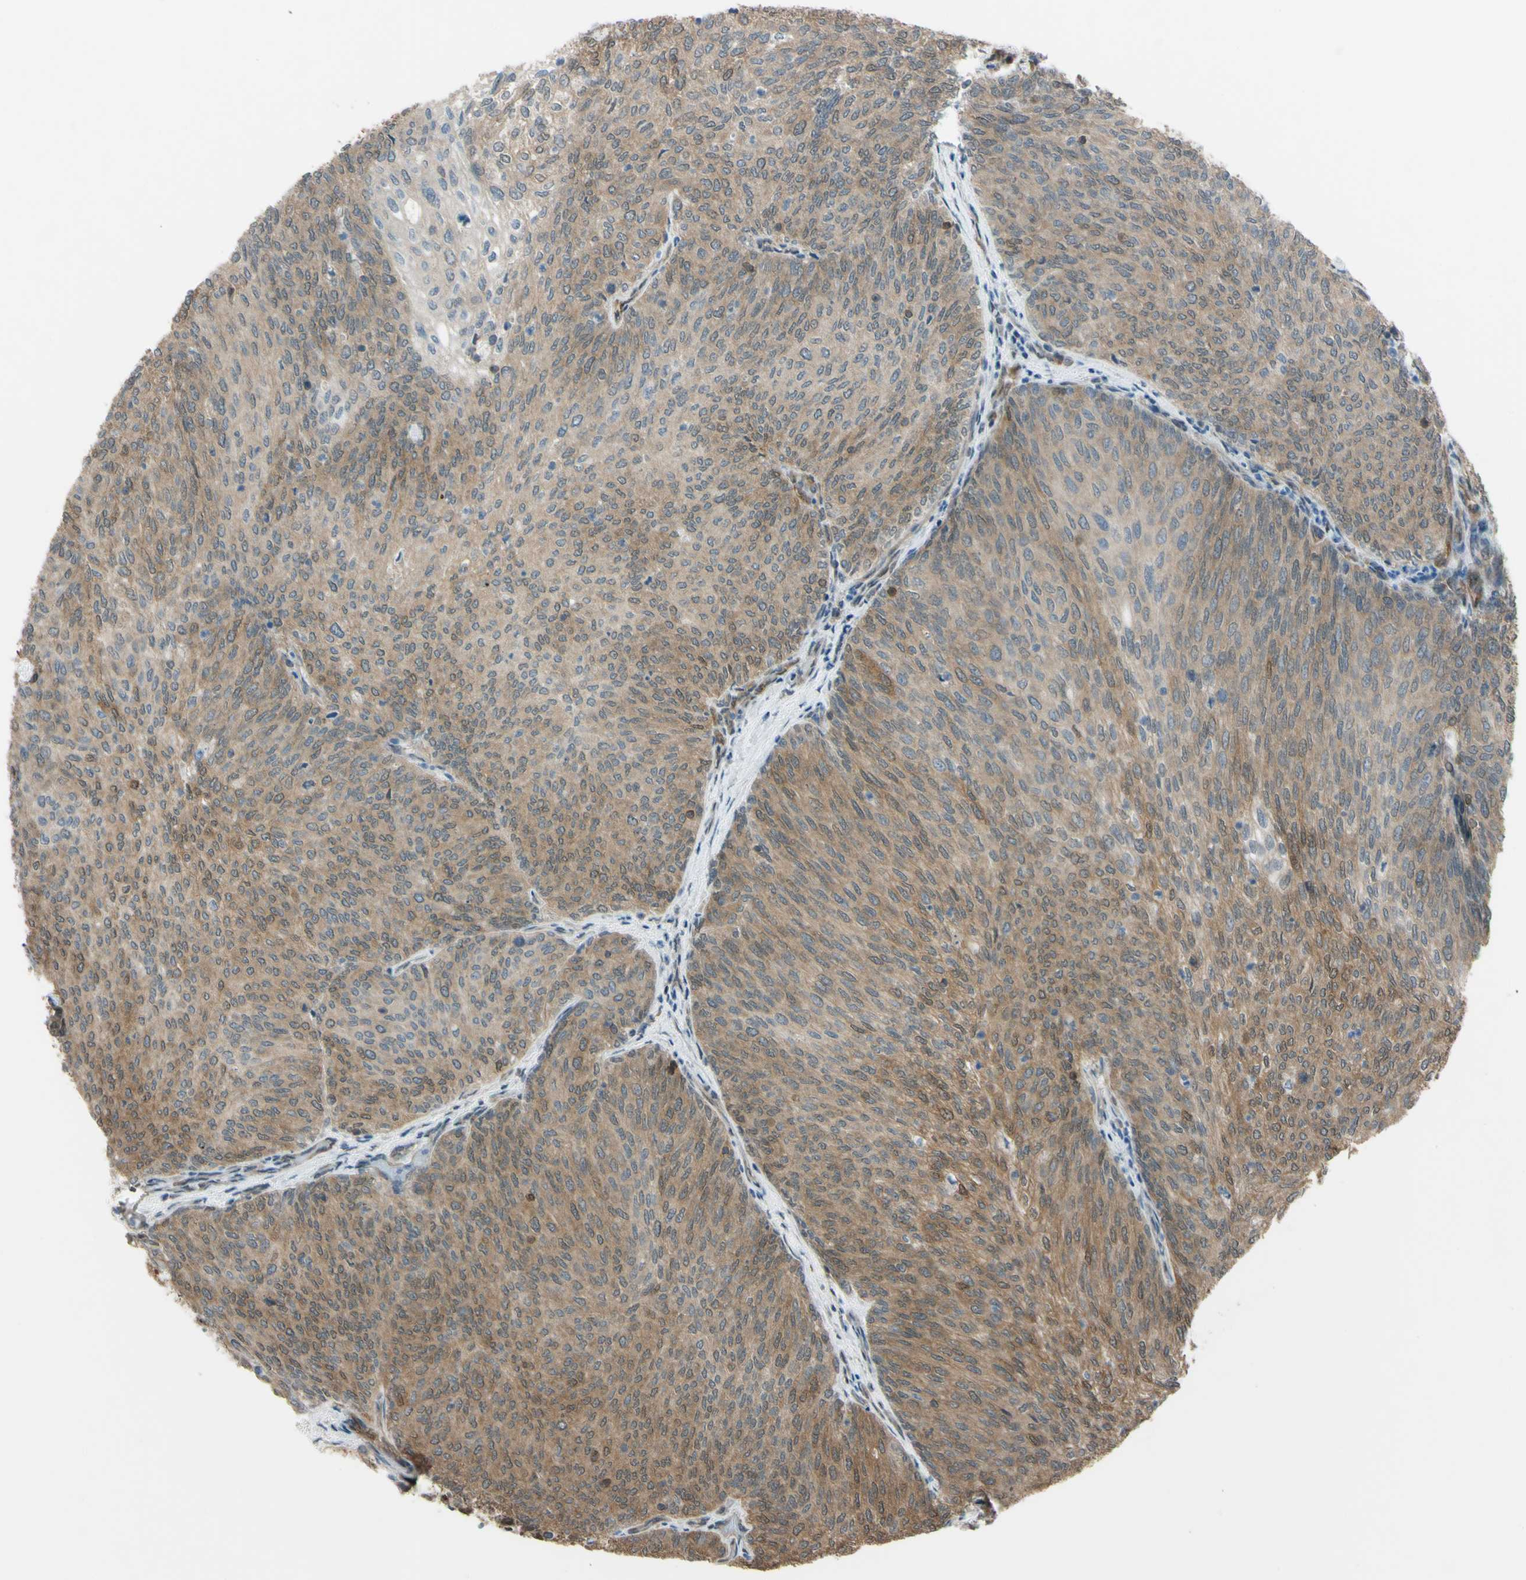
{"staining": {"intensity": "moderate", "quantity": "25%-75%", "location": "cytoplasmic/membranous"}, "tissue": "urothelial cancer", "cell_type": "Tumor cells", "image_type": "cancer", "snomed": [{"axis": "morphology", "description": "Urothelial carcinoma, Low grade"}, {"axis": "topography", "description": "Urinary bladder"}], "caption": "Immunohistochemical staining of human urothelial carcinoma (low-grade) demonstrates medium levels of moderate cytoplasmic/membranous positivity in approximately 25%-75% of tumor cells.", "gene": "YWHAQ", "patient": {"sex": "female", "age": 79}}